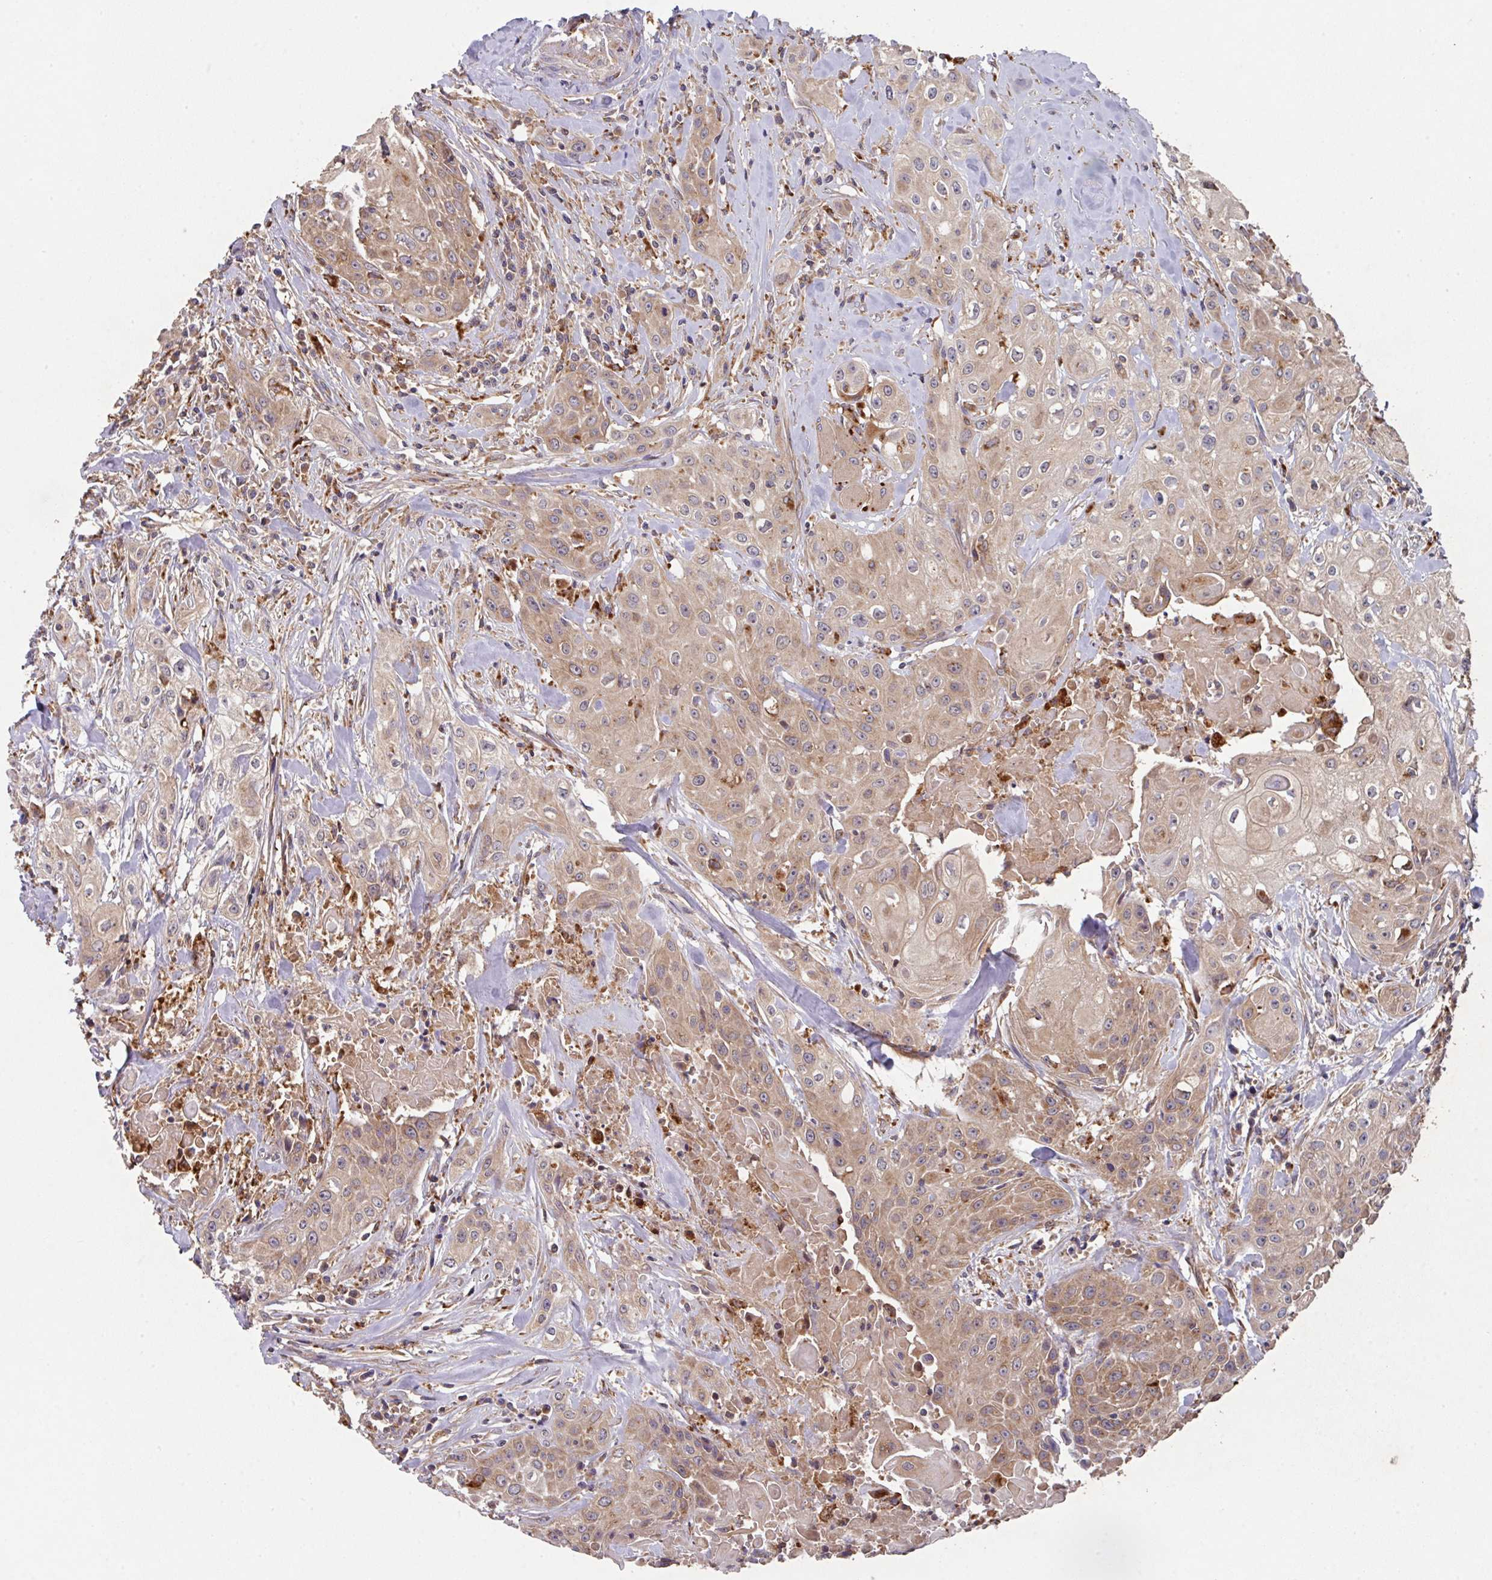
{"staining": {"intensity": "moderate", "quantity": ">75%", "location": "cytoplasmic/membranous"}, "tissue": "head and neck cancer", "cell_type": "Tumor cells", "image_type": "cancer", "snomed": [{"axis": "morphology", "description": "Squamous cell carcinoma, NOS"}, {"axis": "topography", "description": "Oral tissue"}, {"axis": "topography", "description": "Head-Neck"}], "caption": "IHC staining of head and neck cancer, which displays medium levels of moderate cytoplasmic/membranous expression in approximately >75% of tumor cells indicating moderate cytoplasmic/membranous protein expression. The staining was performed using DAB (3,3'-diaminobenzidine) (brown) for protein detection and nuclei were counterstained in hematoxylin (blue).", "gene": "TRIM14", "patient": {"sex": "female", "age": 82}}